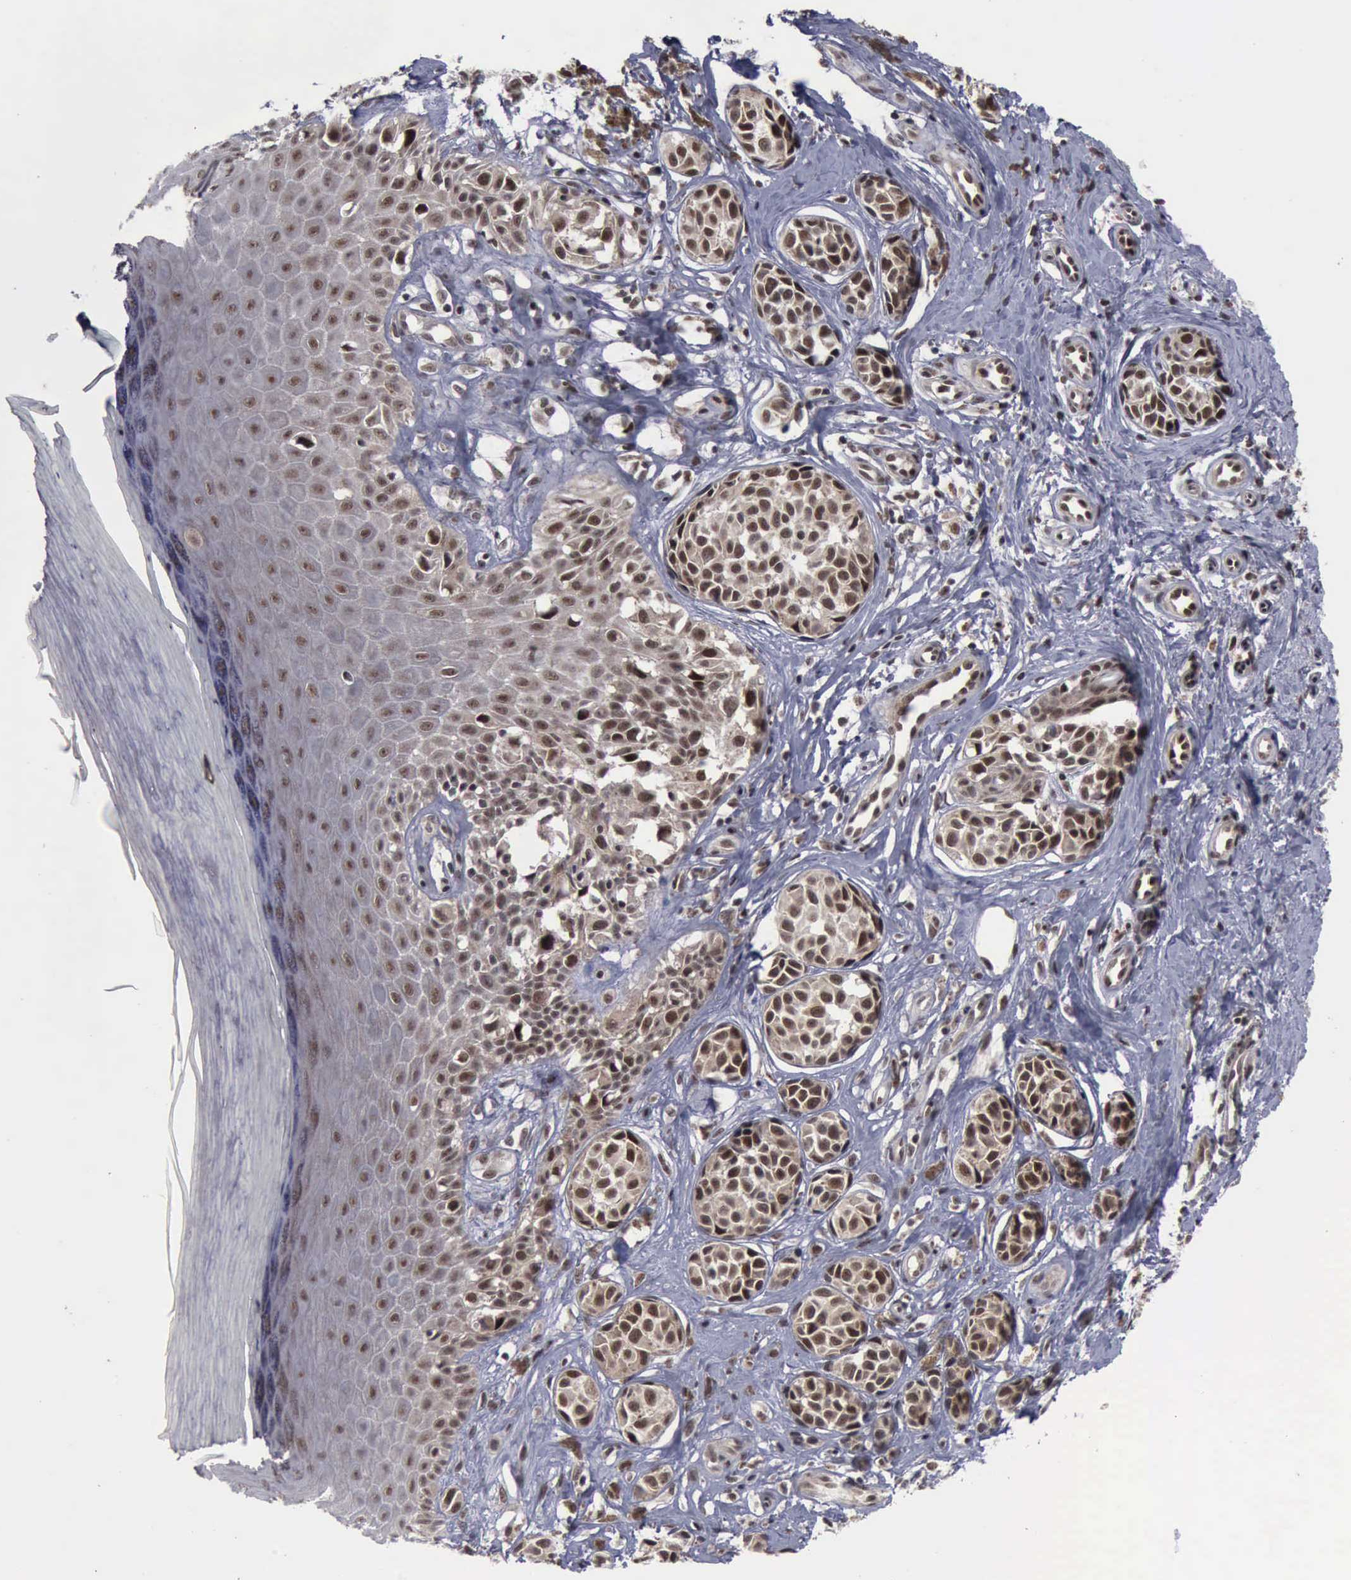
{"staining": {"intensity": "moderate", "quantity": ">75%", "location": "cytoplasmic/membranous,nuclear"}, "tissue": "melanoma", "cell_type": "Tumor cells", "image_type": "cancer", "snomed": [{"axis": "morphology", "description": "Malignant melanoma, NOS"}, {"axis": "topography", "description": "Skin"}], "caption": "Immunohistochemistry (IHC) (DAB) staining of malignant melanoma reveals moderate cytoplasmic/membranous and nuclear protein positivity in approximately >75% of tumor cells. The staining was performed using DAB, with brown indicating positive protein expression. Nuclei are stained blue with hematoxylin.", "gene": "ATM", "patient": {"sex": "female", "age": 55}}